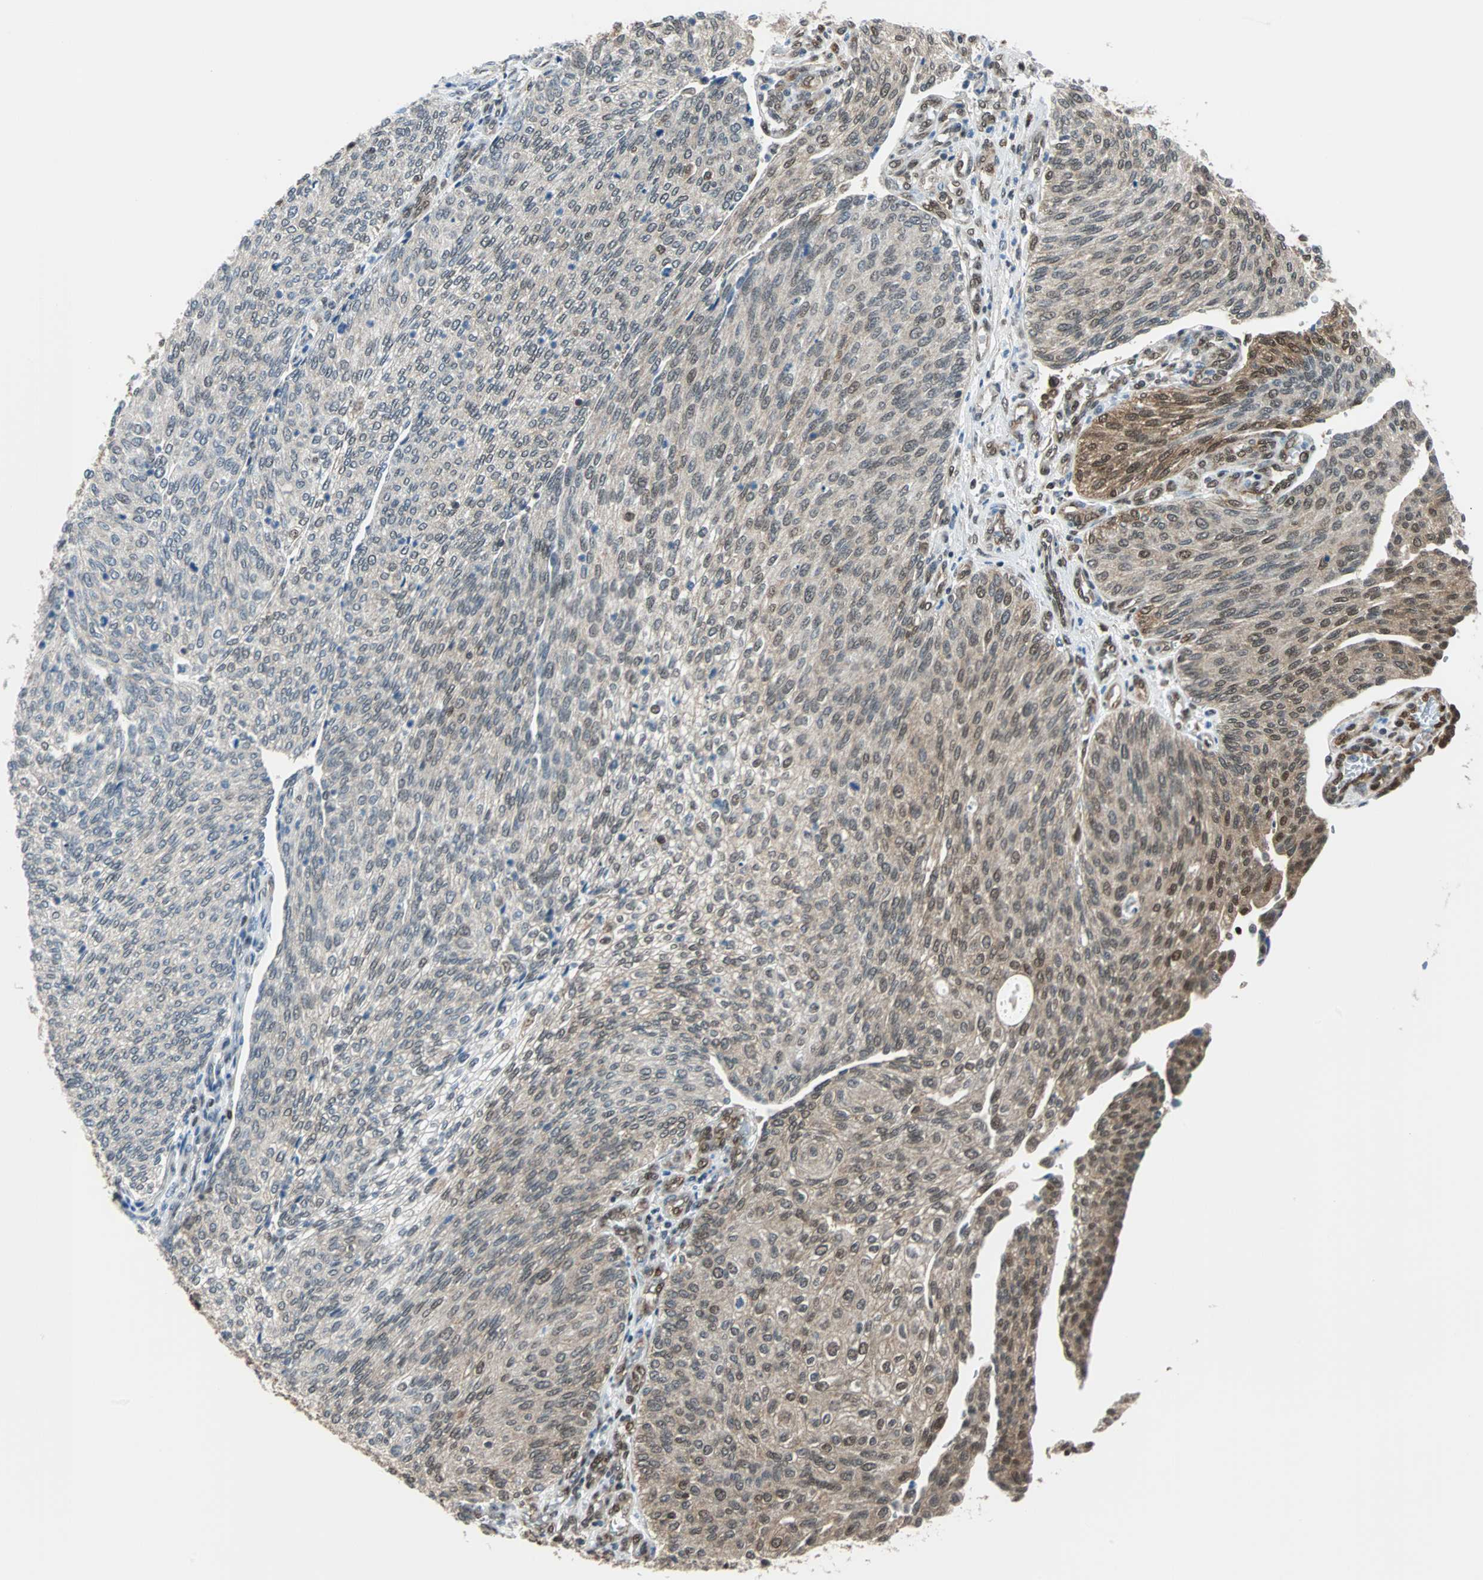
{"staining": {"intensity": "weak", "quantity": "25%-75%", "location": "cytoplasmic/membranous,nuclear"}, "tissue": "urothelial cancer", "cell_type": "Tumor cells", "image_type": "cancer", "snomed": [{"axis": "morphology", "description": "Urothelial carcinoma, Low grade"}, {"axis": "topography", "description": "Urinary bladder"}], "caption": "Immunohistochemical staining of urothelial cancer reveals weak cytoplasmic/membranous and nuclear protein staining in approximately 25%-75% of tumor cells.", "gene": "VCP", "patient": {"sex": "female", "age": 79}}